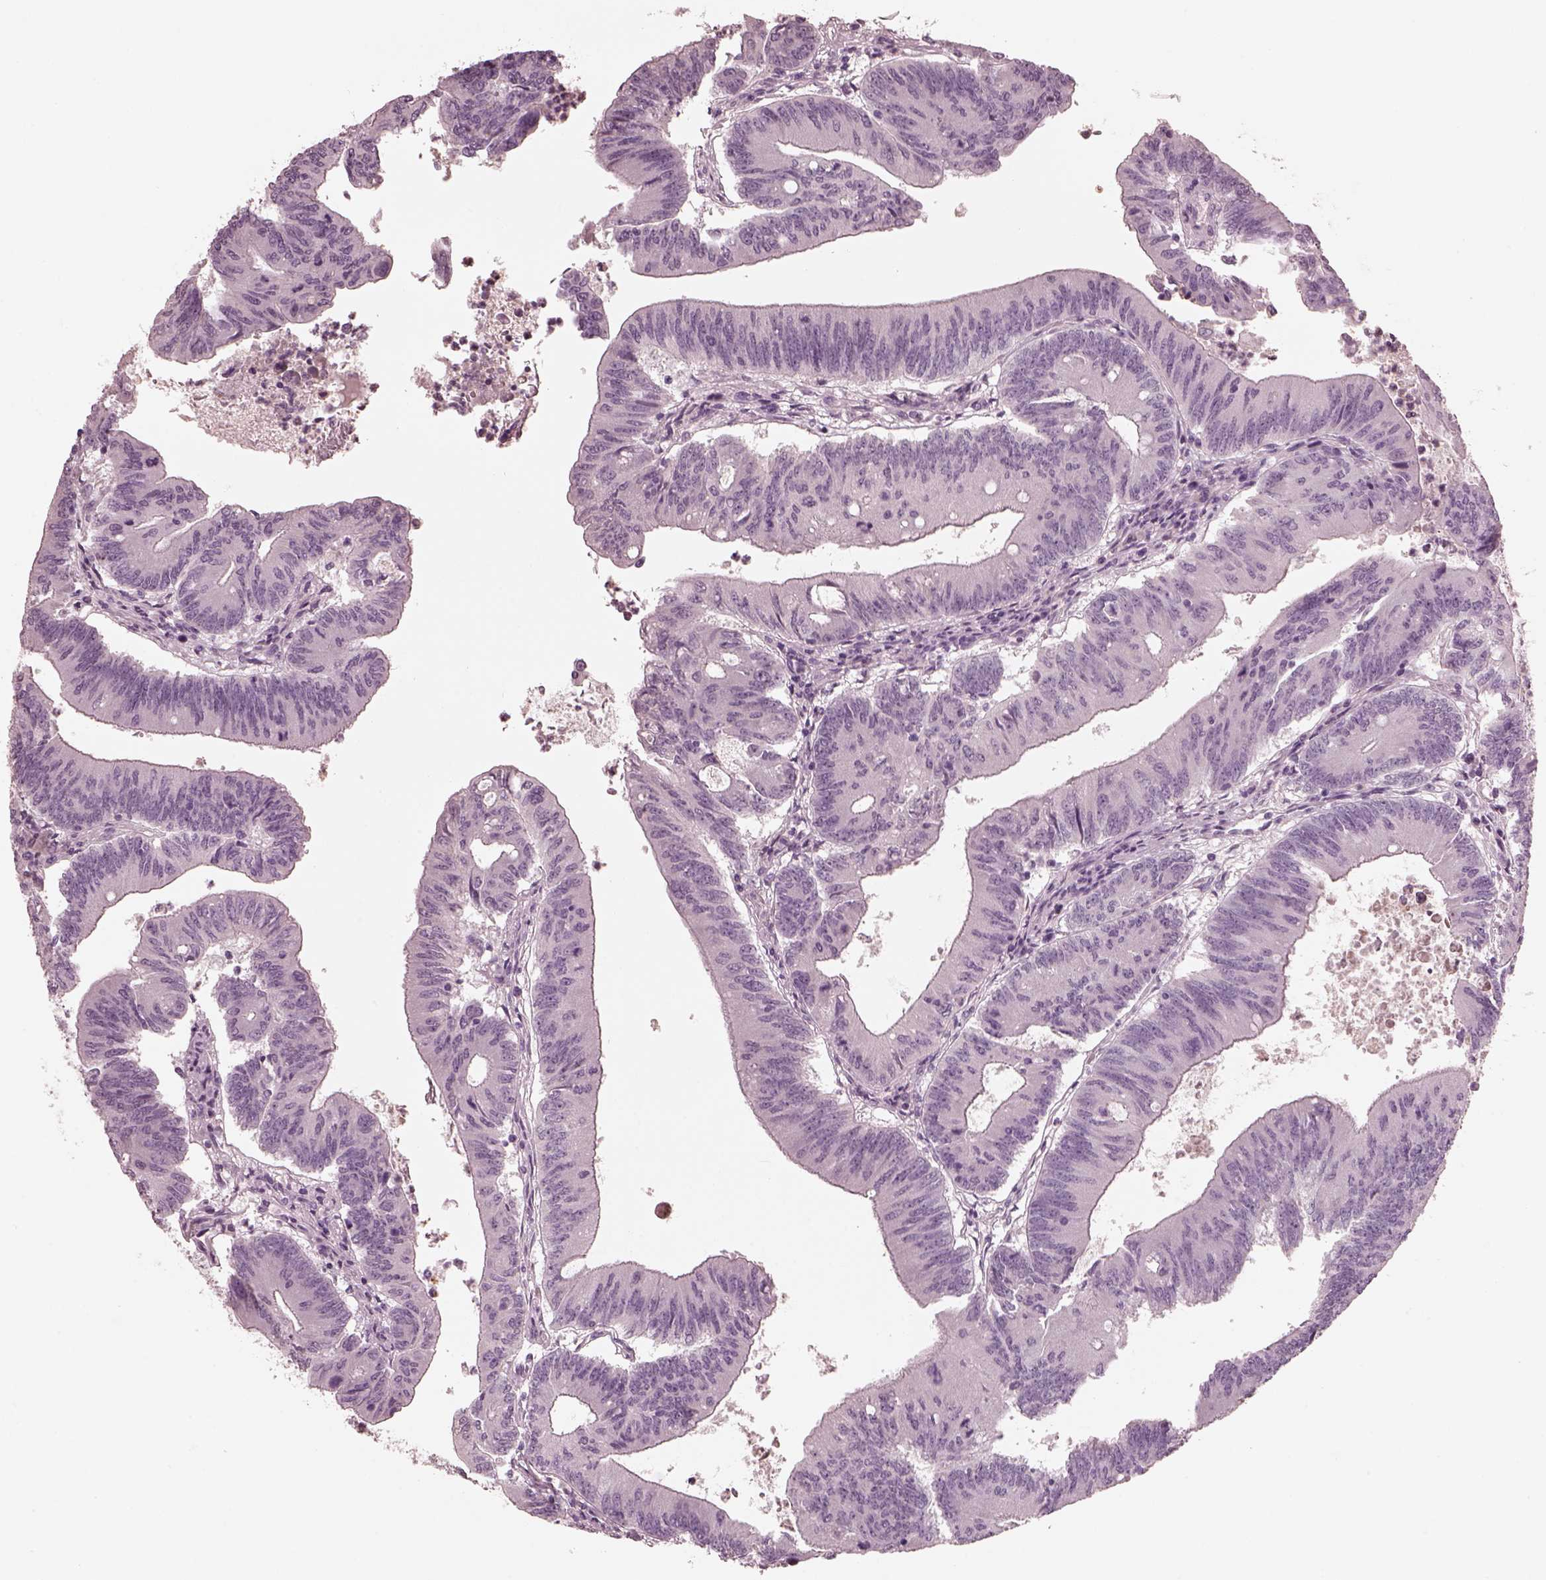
{"staining": {"intensity": "negative", "quantity": "none", "location": "none"}, "tissue": "colorectal cancer", "cell_type": "Tumor cells", "image_type": "cancer", "snomed": [{"axis": "morphology", "description": "Adenocarcinoma, NOS"}, {"axis": "topography", "description": "Colon"}], "caption": "Adenocarcinoma (colorectal) was stained to show a protein in brown. There is no significant expression in tumor cells.", "gene": "OPTC", "patient": {"sex": "female", "age": 70}}